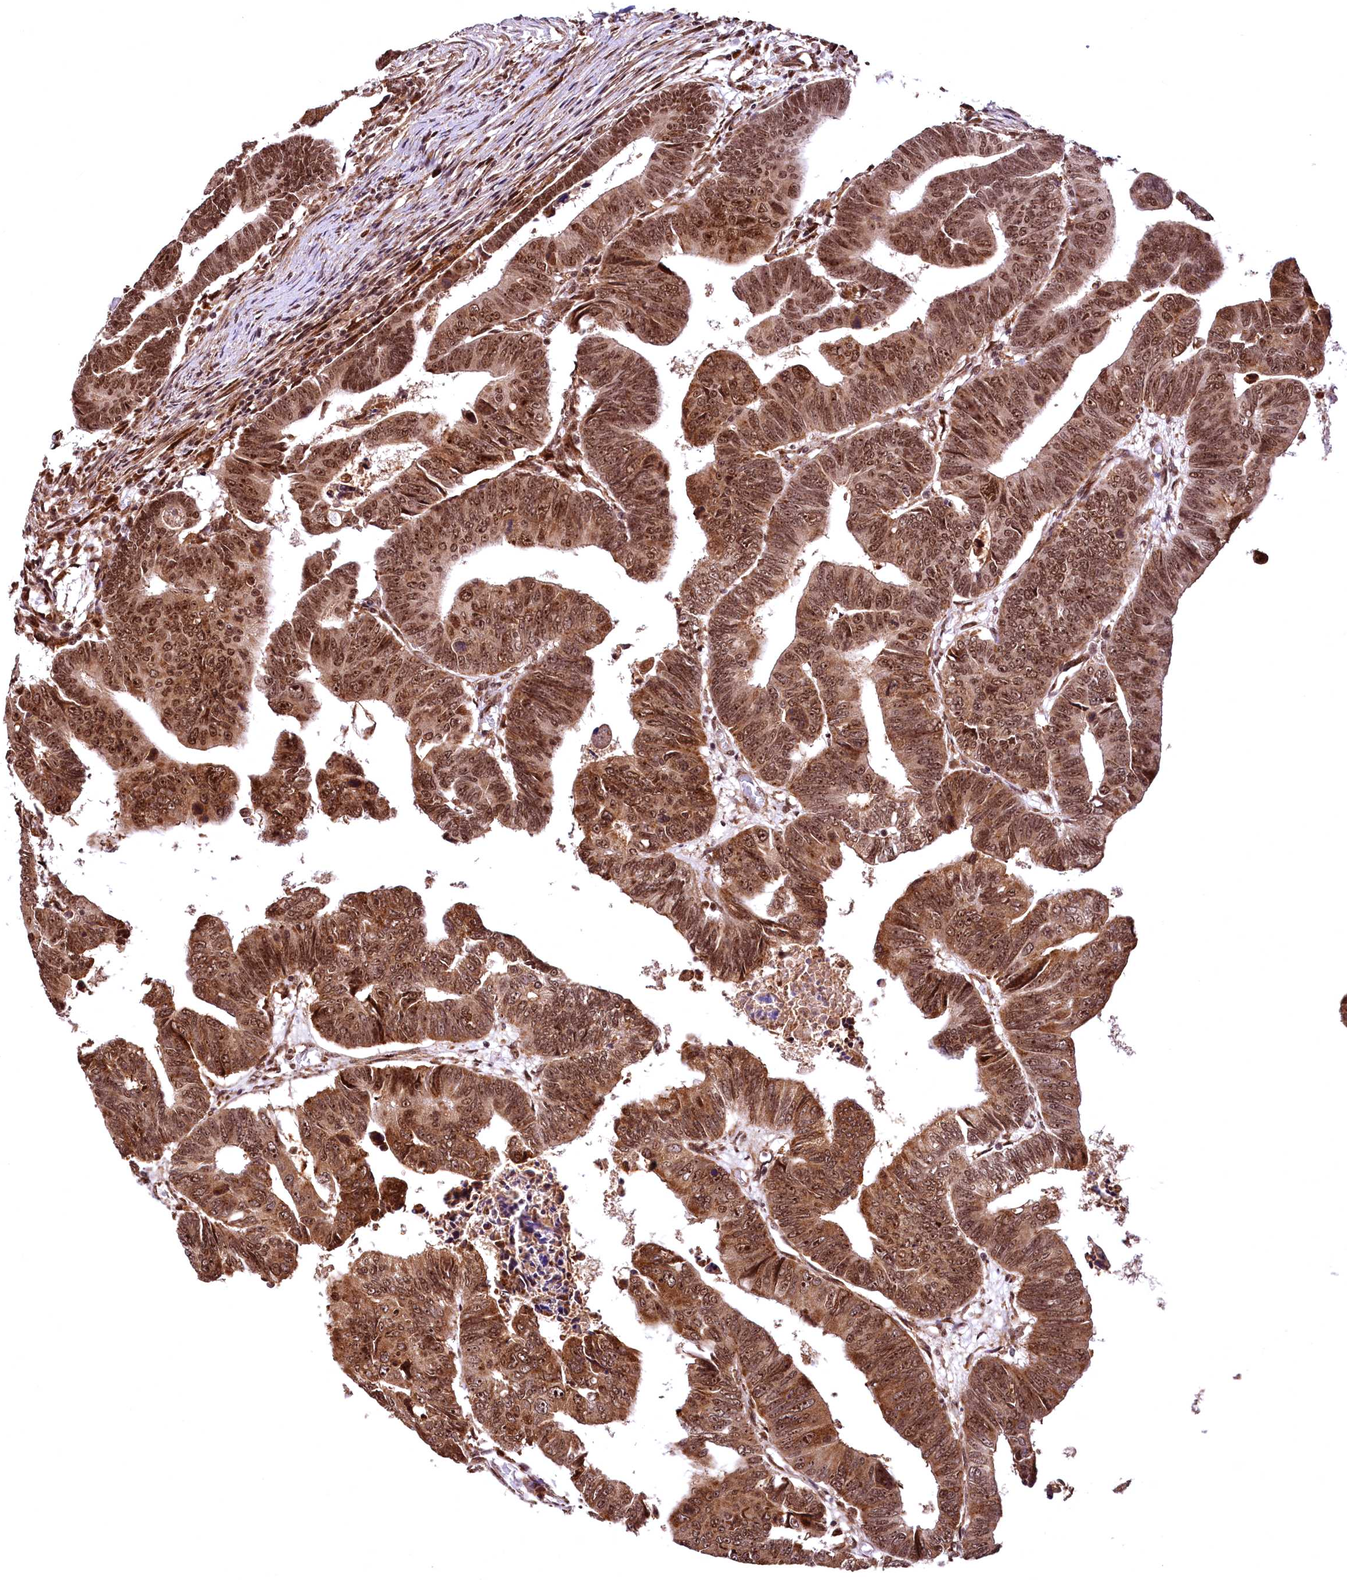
{"staining": {"intensity": "strong", "quantity": ">75%", "location": "cytoplasmic/membranous,nuclear"}, "tissue": "colorectal cancer", "cell_type": "Tumor cells", "image_type": "cancer", "snomed": [{"axis": "morphology", "description": "Adenocarcinoma, NOS"}, {"axis": "topography", "description": "Rectum"}], "caption": "Immunohistochemical staining of colorectal adenocarcinoma exhibits strong cytoplasmic/membranous and nuclear protein positivity in approximately >75% of tumor cells.", "gene": "PDS5B", "patient": {"sex": "female", "age": 65}}